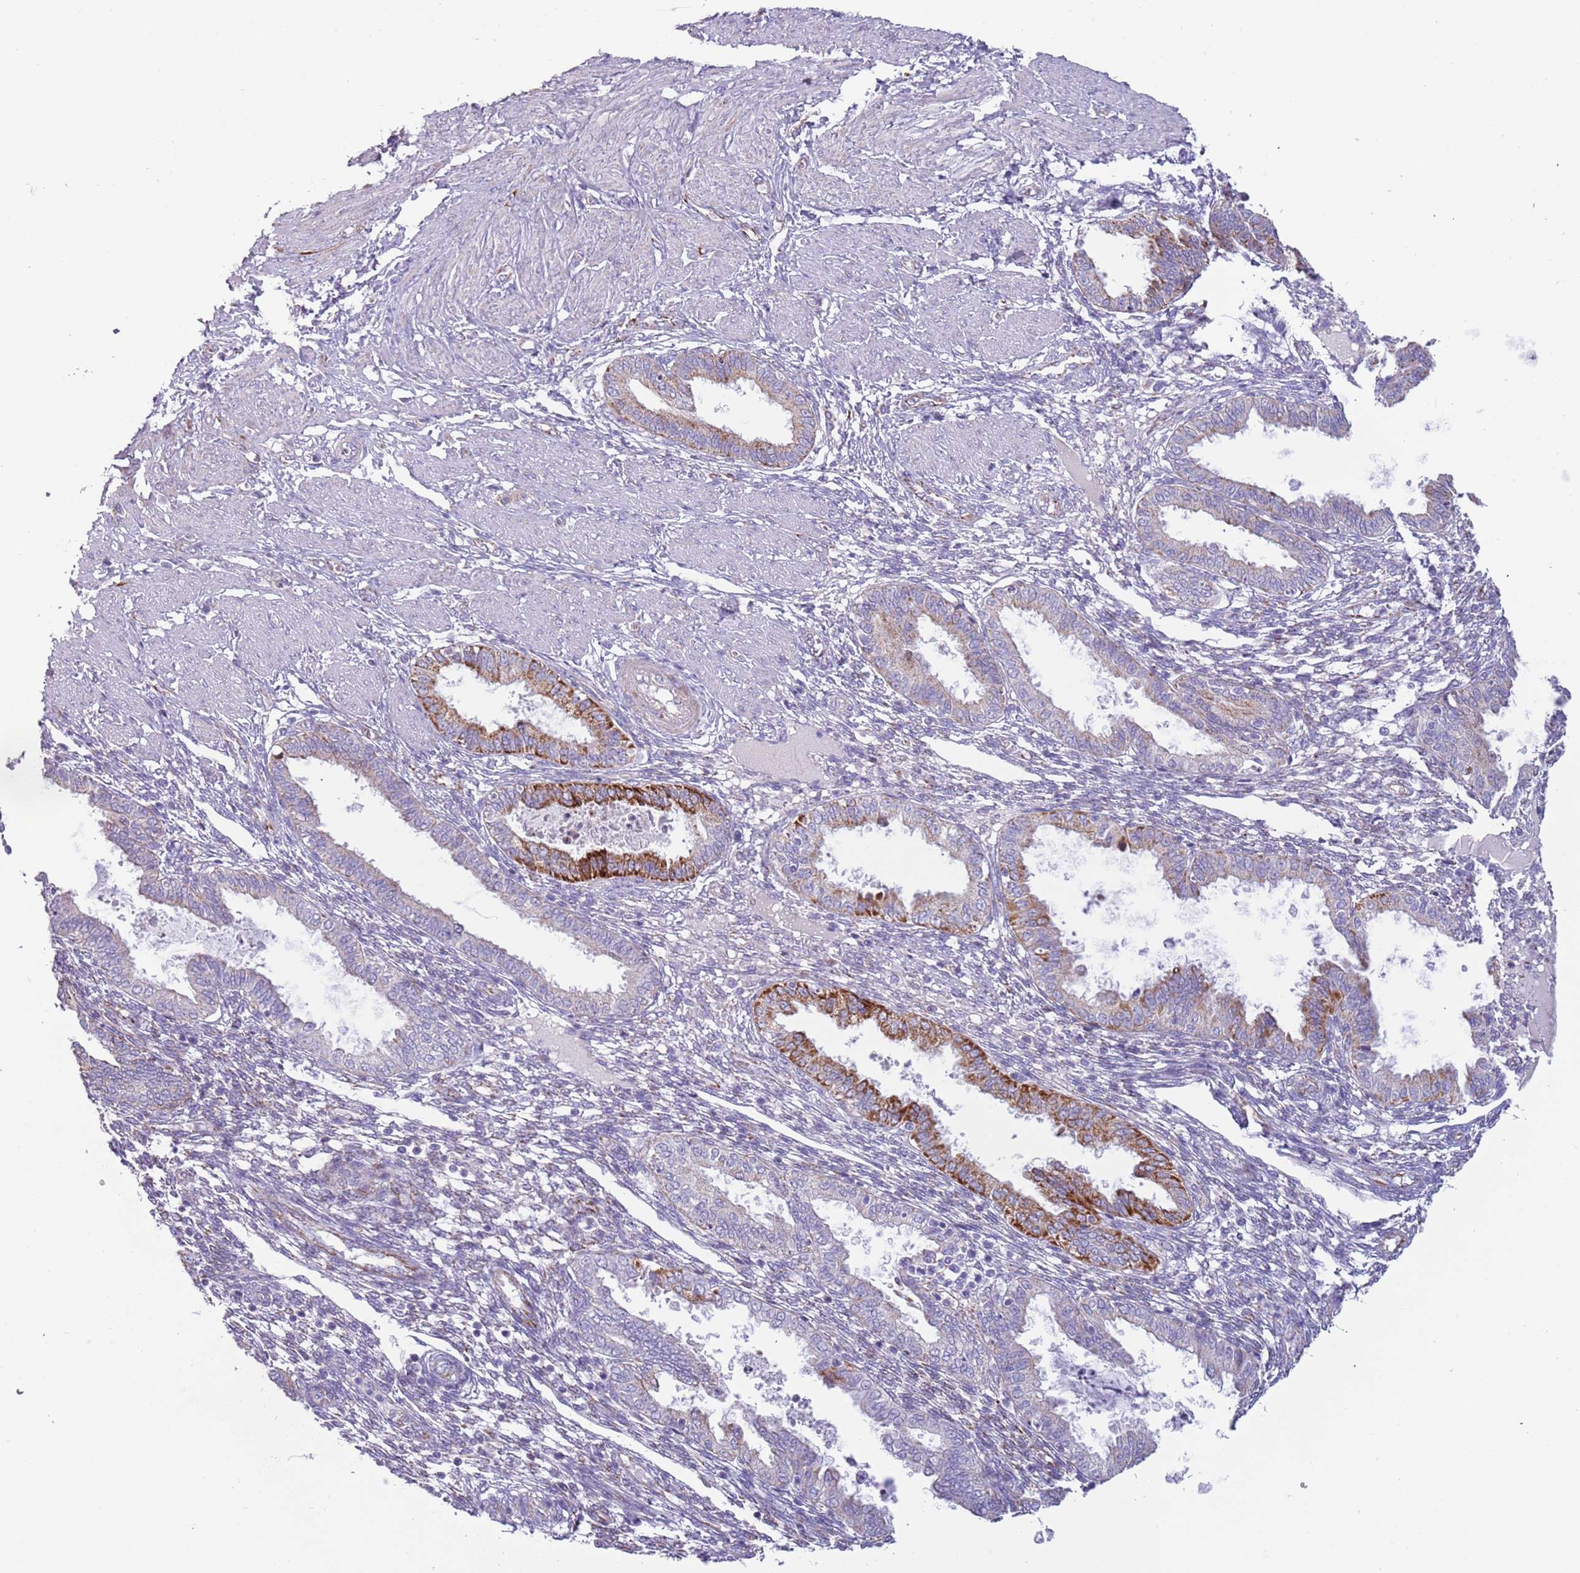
{"staining": {"intensity": "negative", "quantity": "none", "location": "none"}, "tissue": "endometrium", "cell_type": "Cells in endometrial stroma", "image_type": "normal", "snomed": [{"axis": "morphology", "description": "Normal tissue, NOS"}, {"axis": "topography", "description": "Endometrium"}], "caption": "An immunohistochemistry (IHC) histopathology image of normal endometrium is shown. There is no staining in cells in endometrial stroma of endometrium. (Brightfield microscopy of DAB immunohistochemistry at high magnification).", "gene": "RNF222", "patient": {"sex": "female", "age": 33}}